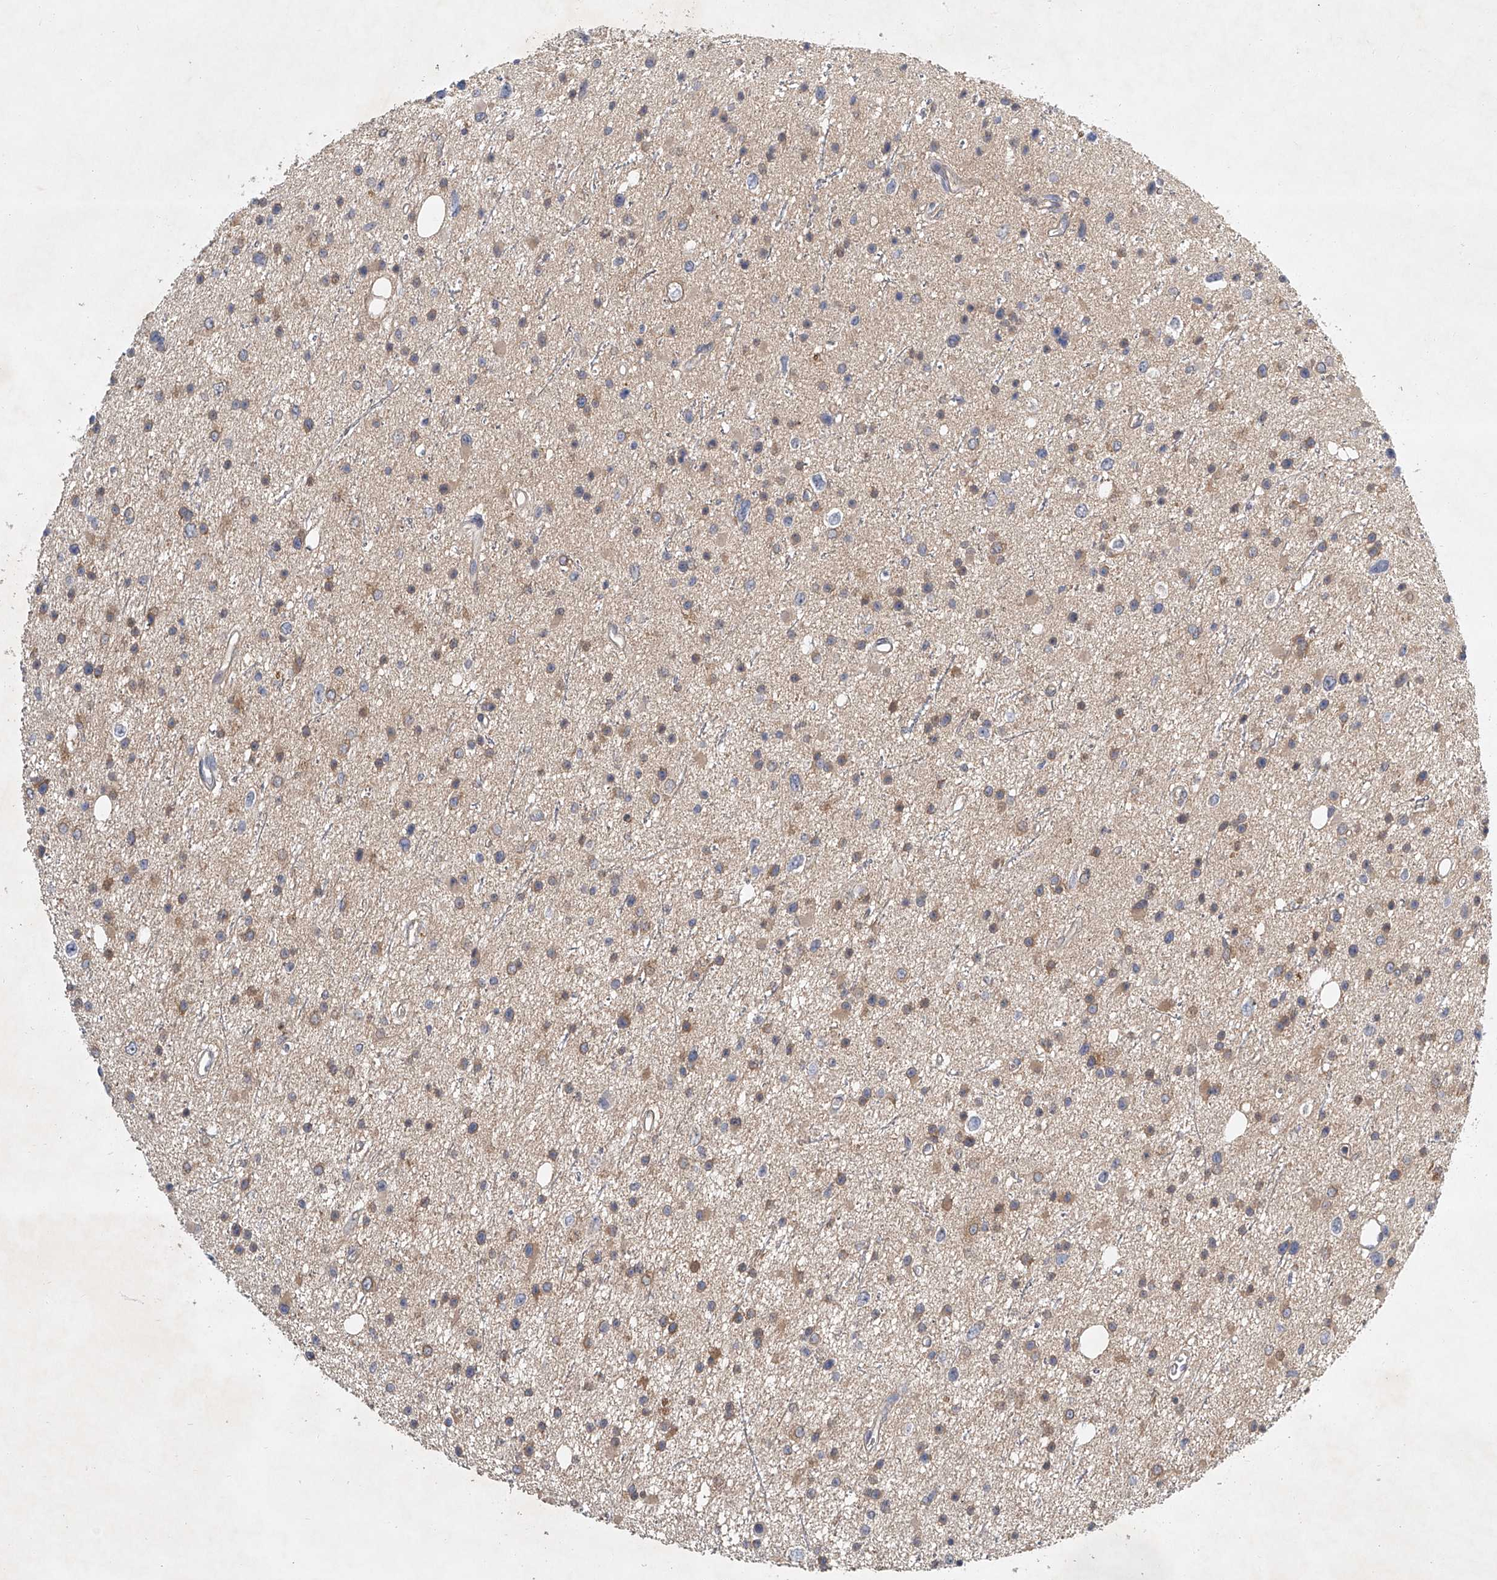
{"staining": {"intensity": "moderate", "quantity": "25%-75%", "location": "cytoplasmic/membranous"}, "tissue": "glioma", "cell_type": "Tumor cells", "image_type": "cancer", "snomed": [{"axis": "morphology", "description": "Glioma, malignant, Low grade"}, {"axis": "topography", "description": "Cerebral cortex"}], "caption": "IHC micrograph of neoplastic tissue: glioma stained using IHC demonstrates medium levels of moderate protein expression localized specifically in the cytoplasmic/membranous of tumor cells, appearing as a cytoplasmic/membranous brown color.", "gene": "CARMIL1", "patient": {"sex": "female", "age": 39}}